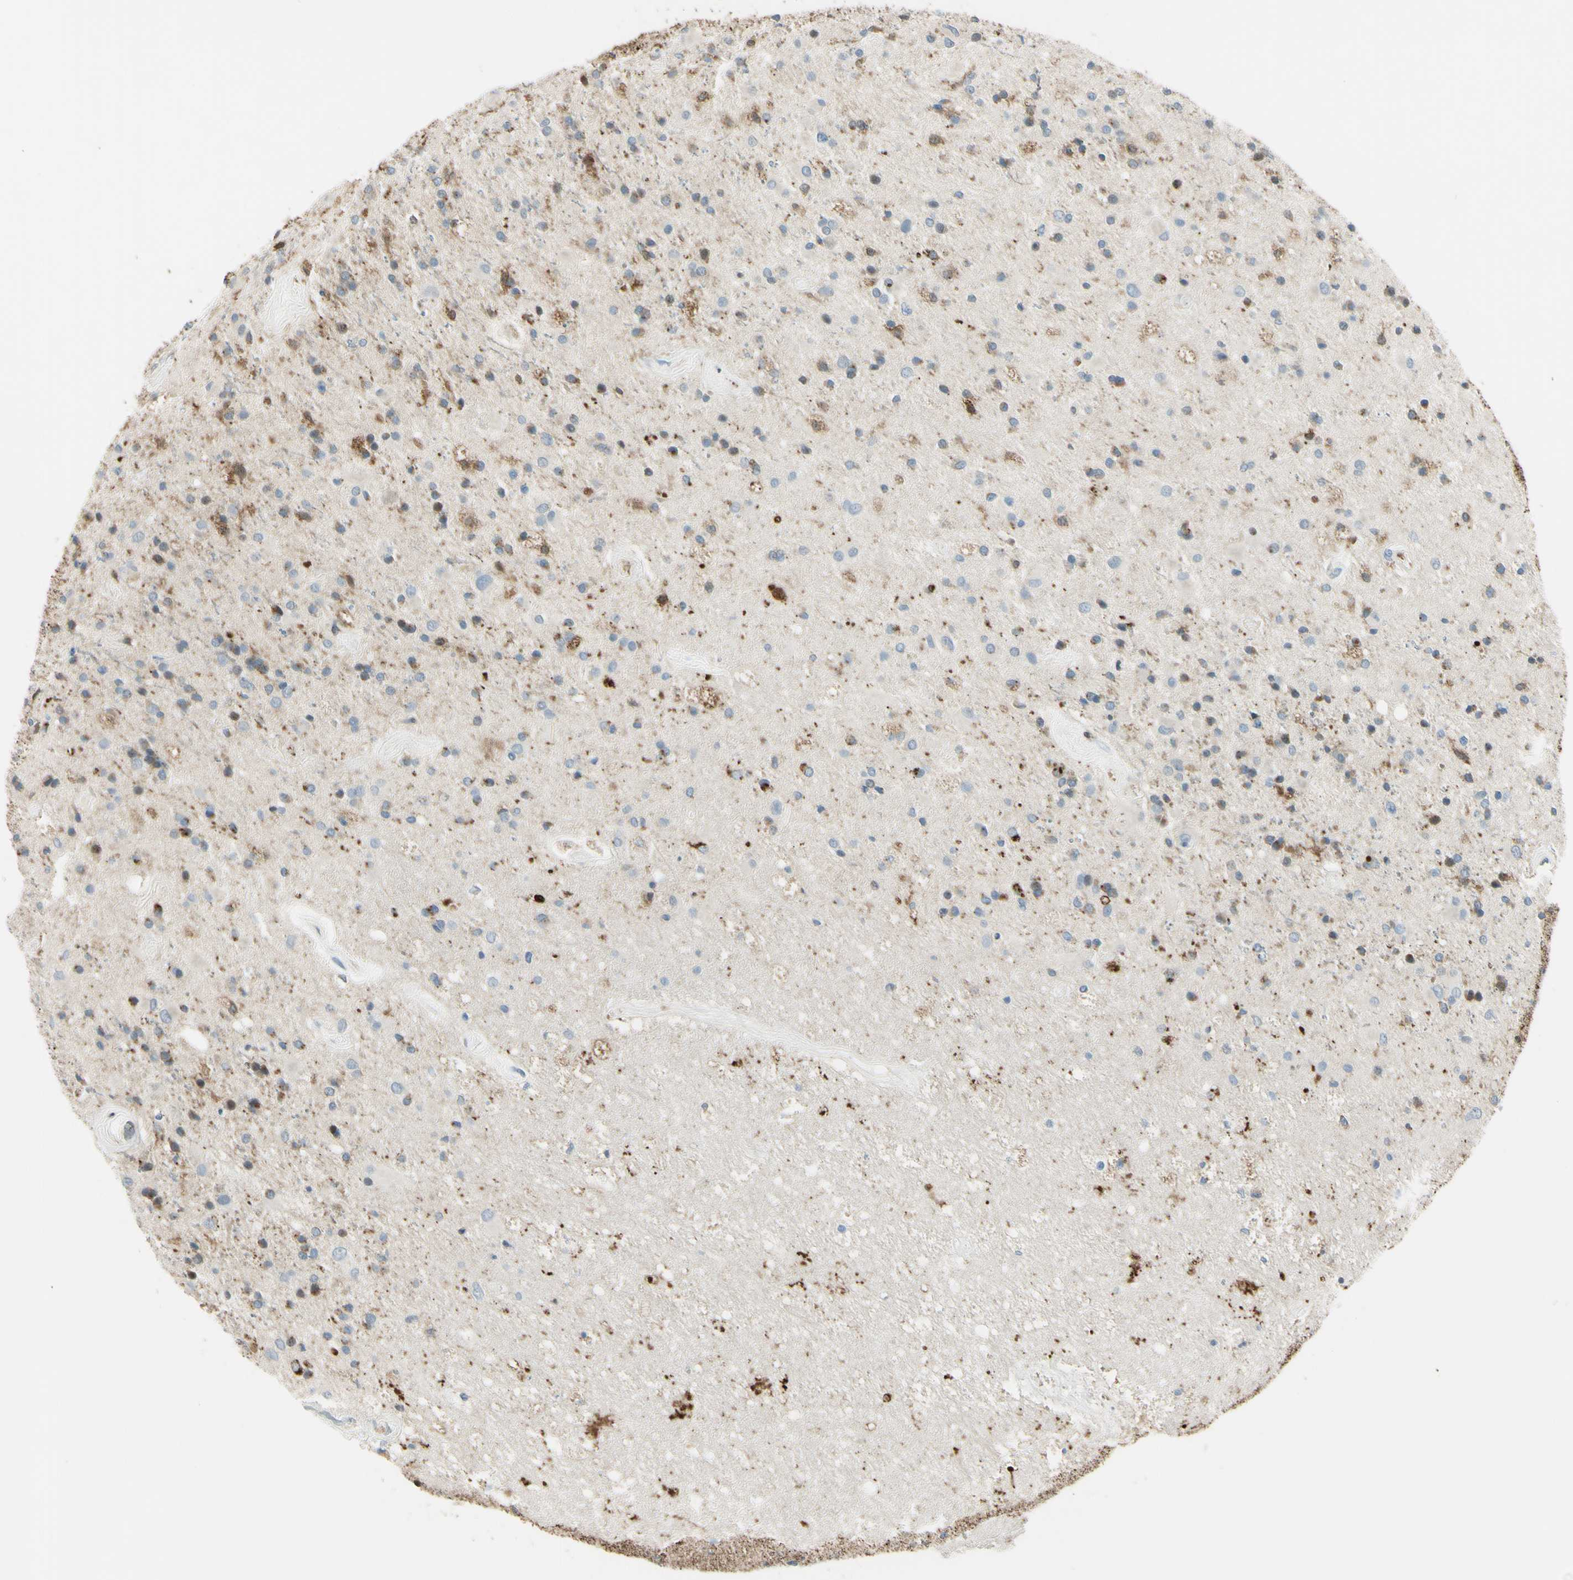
{"staining": {"intensity": "weak", "quantity": ">75%", "location": "cytoplasmic/membranous"}, "tissue": "glioma", "cell_type": "Tumor cells", "image_type": "cancer", "snomed": [{"axis": "morphology", "description": "Glioma, malignant, Low grade"}, {"axis": "topography", "description": "Brain"}], "caption": "Brown immunohistochemical staining in low-grade glioma (malignant) displays weak cytoplasmic/membranous expression in approximately >75% of tumor cells. (brown staining indicates protein expression, while blue staining denotes nuclei).", "gene": "CYRIB", "patient": {"sex": "male", "age": 58}}